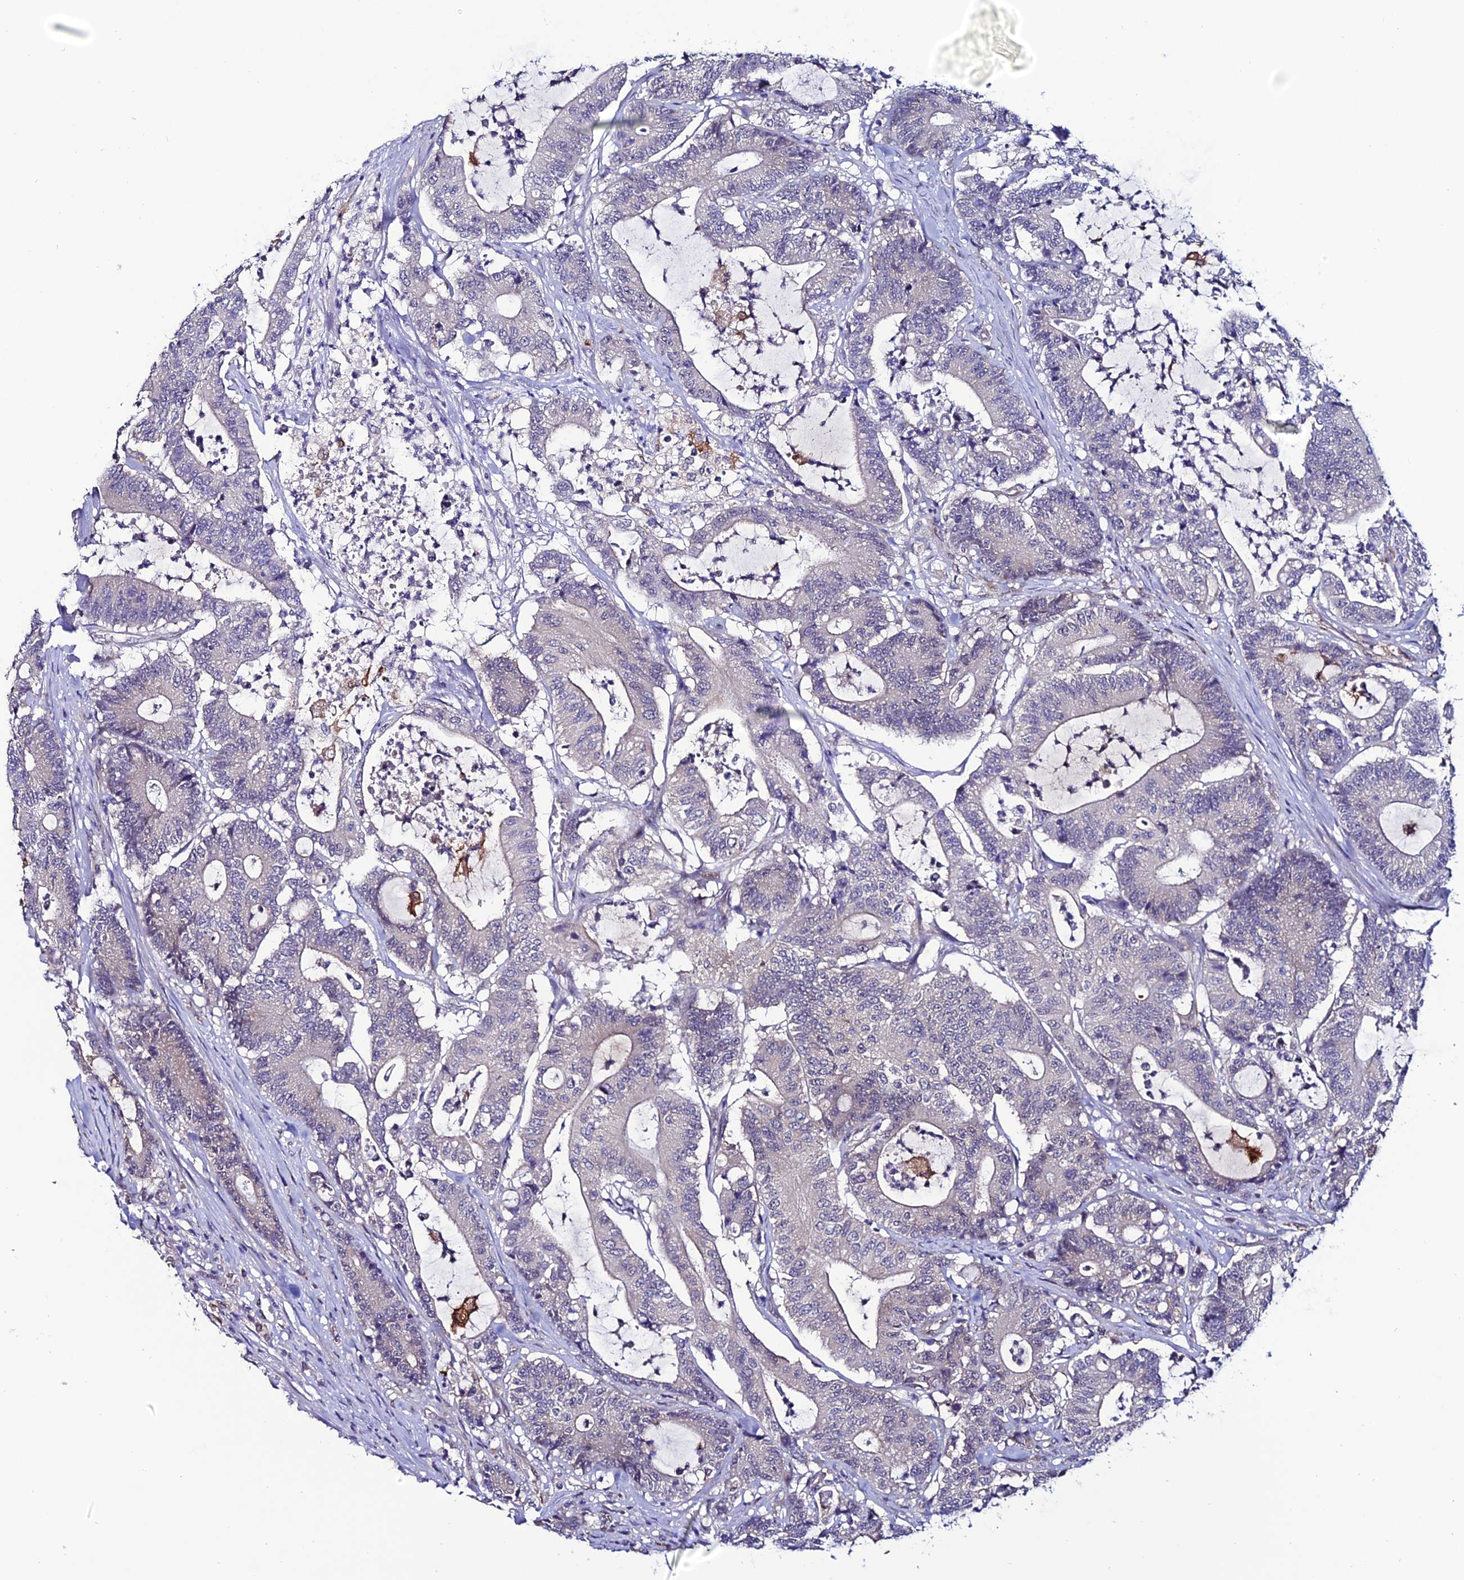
{"staining": {"intensity": "negative", "quantity": "none", "location": "none"}, "tissue": "colorectal cancer", "cell_type": "Tumor cells", "image_type": "cancer", "snomed": [{"axis": "morphology", "description": "Adenocarcinoma, NOS"}, {"axis": "topography", "description": "Colon"}], "caption": "High magnification brightfield microscopy of colorectal adenocarcinoma stained with DAB (3,3'-diaminobenzidine) (brown) and counterstained with hematoxylin (blue): tumor cells show no significant staining.", "gene": "FZD8", "patient": {"sex": "female", "age": 84}}